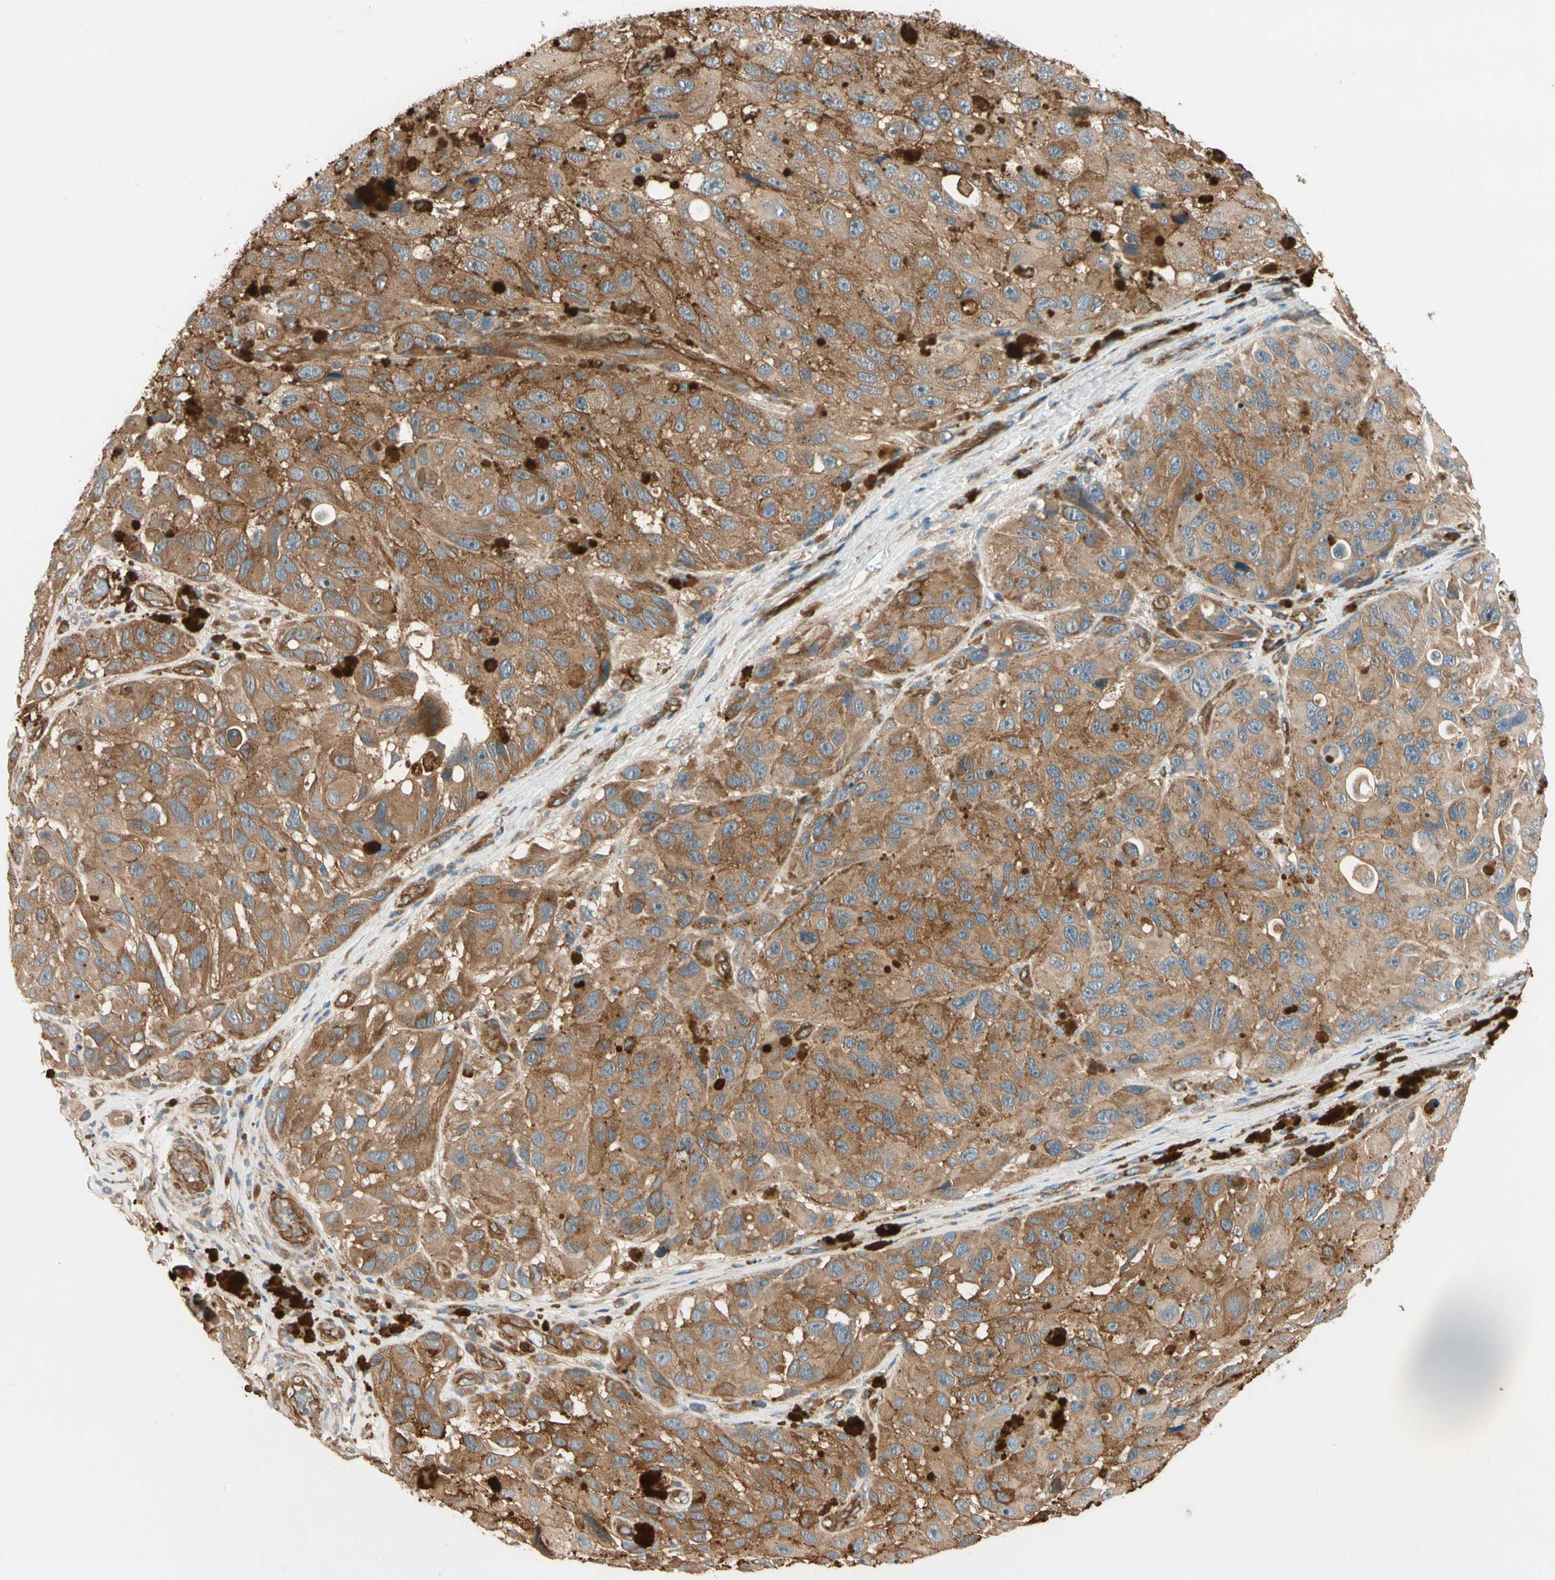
{"staining": {"intensity": "strong", "quantity": ">75%", "location": "cytoplasmic/membranous"}, "tissue": "melanoma", "cell_type": "Tumor cells", "image_type": "cancer", "snomed": [{"axis": "morphology", "description": "Malignant melanoma, NOS"}, {"axis": "topography", "description": "Skin"}], "caption": "This image demonstrates malignant melanoma stained with immunohistochemistry to label a protein in brown. The cytoplasmic/membranous of tumor cells show strong positivity for the protein. Nuclei are counter-stained blue.", "gene": "ROCK2", "patient": {"sex": "female", "age": 73}}